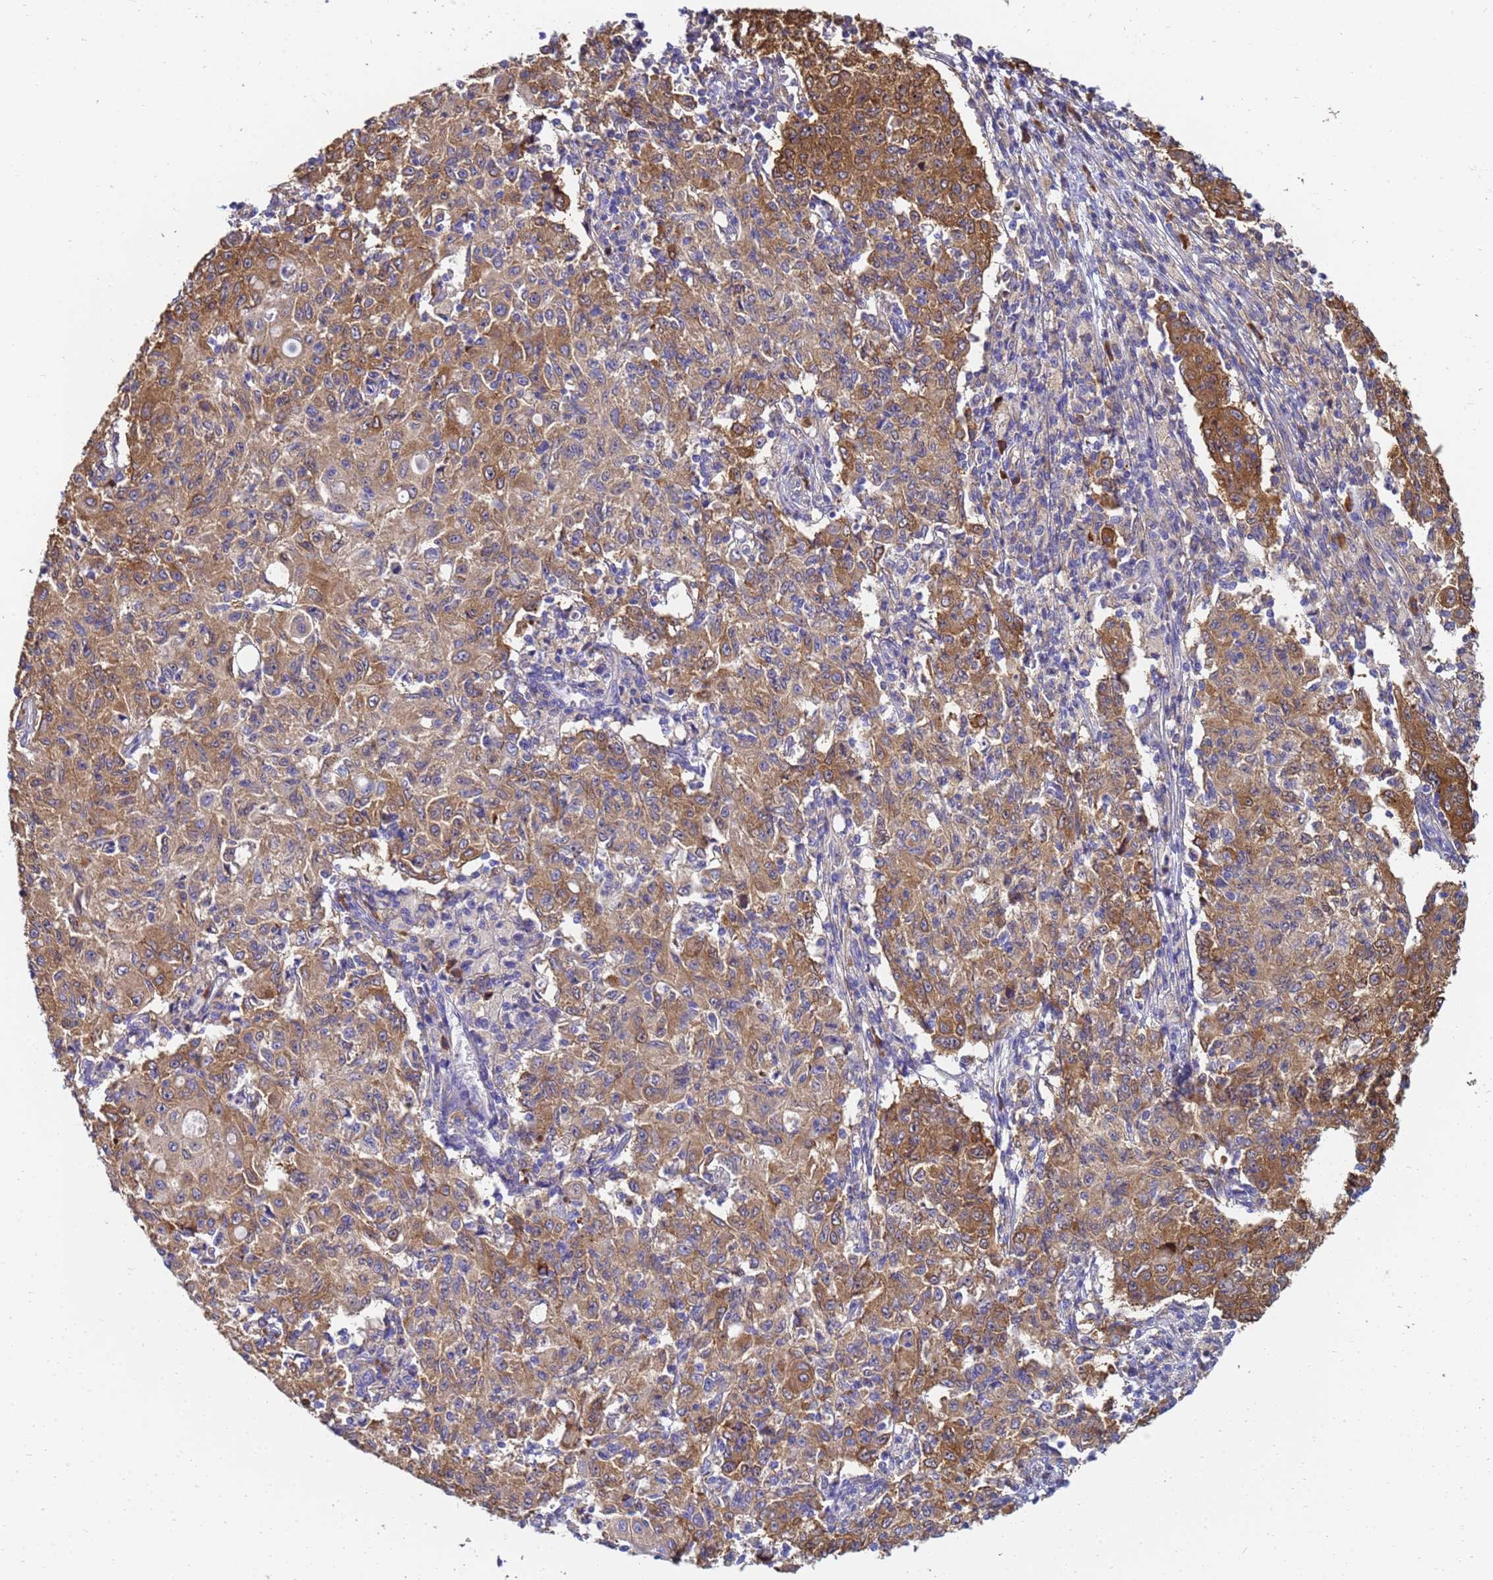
{"staining": {"intensity": "moderate", "quantity": ">75%", "location": "cytoplasmic/membranous"}, "tissue": "ovarian cancer", "cell_type": "Tumor cells", "image_type": "cancer", "snomed": [{"axis": "morphology", "description": "Carcinoma, endometroid"}, {"axis": "topography", "description": "Ovary"}], "caption": "A high-resolution image shows IHC staining of endometroid carcinoma (ovarian), which demonstrates moderate cytoplasmic/membranous positivity in approximately >75% of tumor cells. (DAB = brown stain, brightfield microscopy at high magnification).", "gene": "NME1-NME2", "patient": {"sex": "female", "age": 42}}